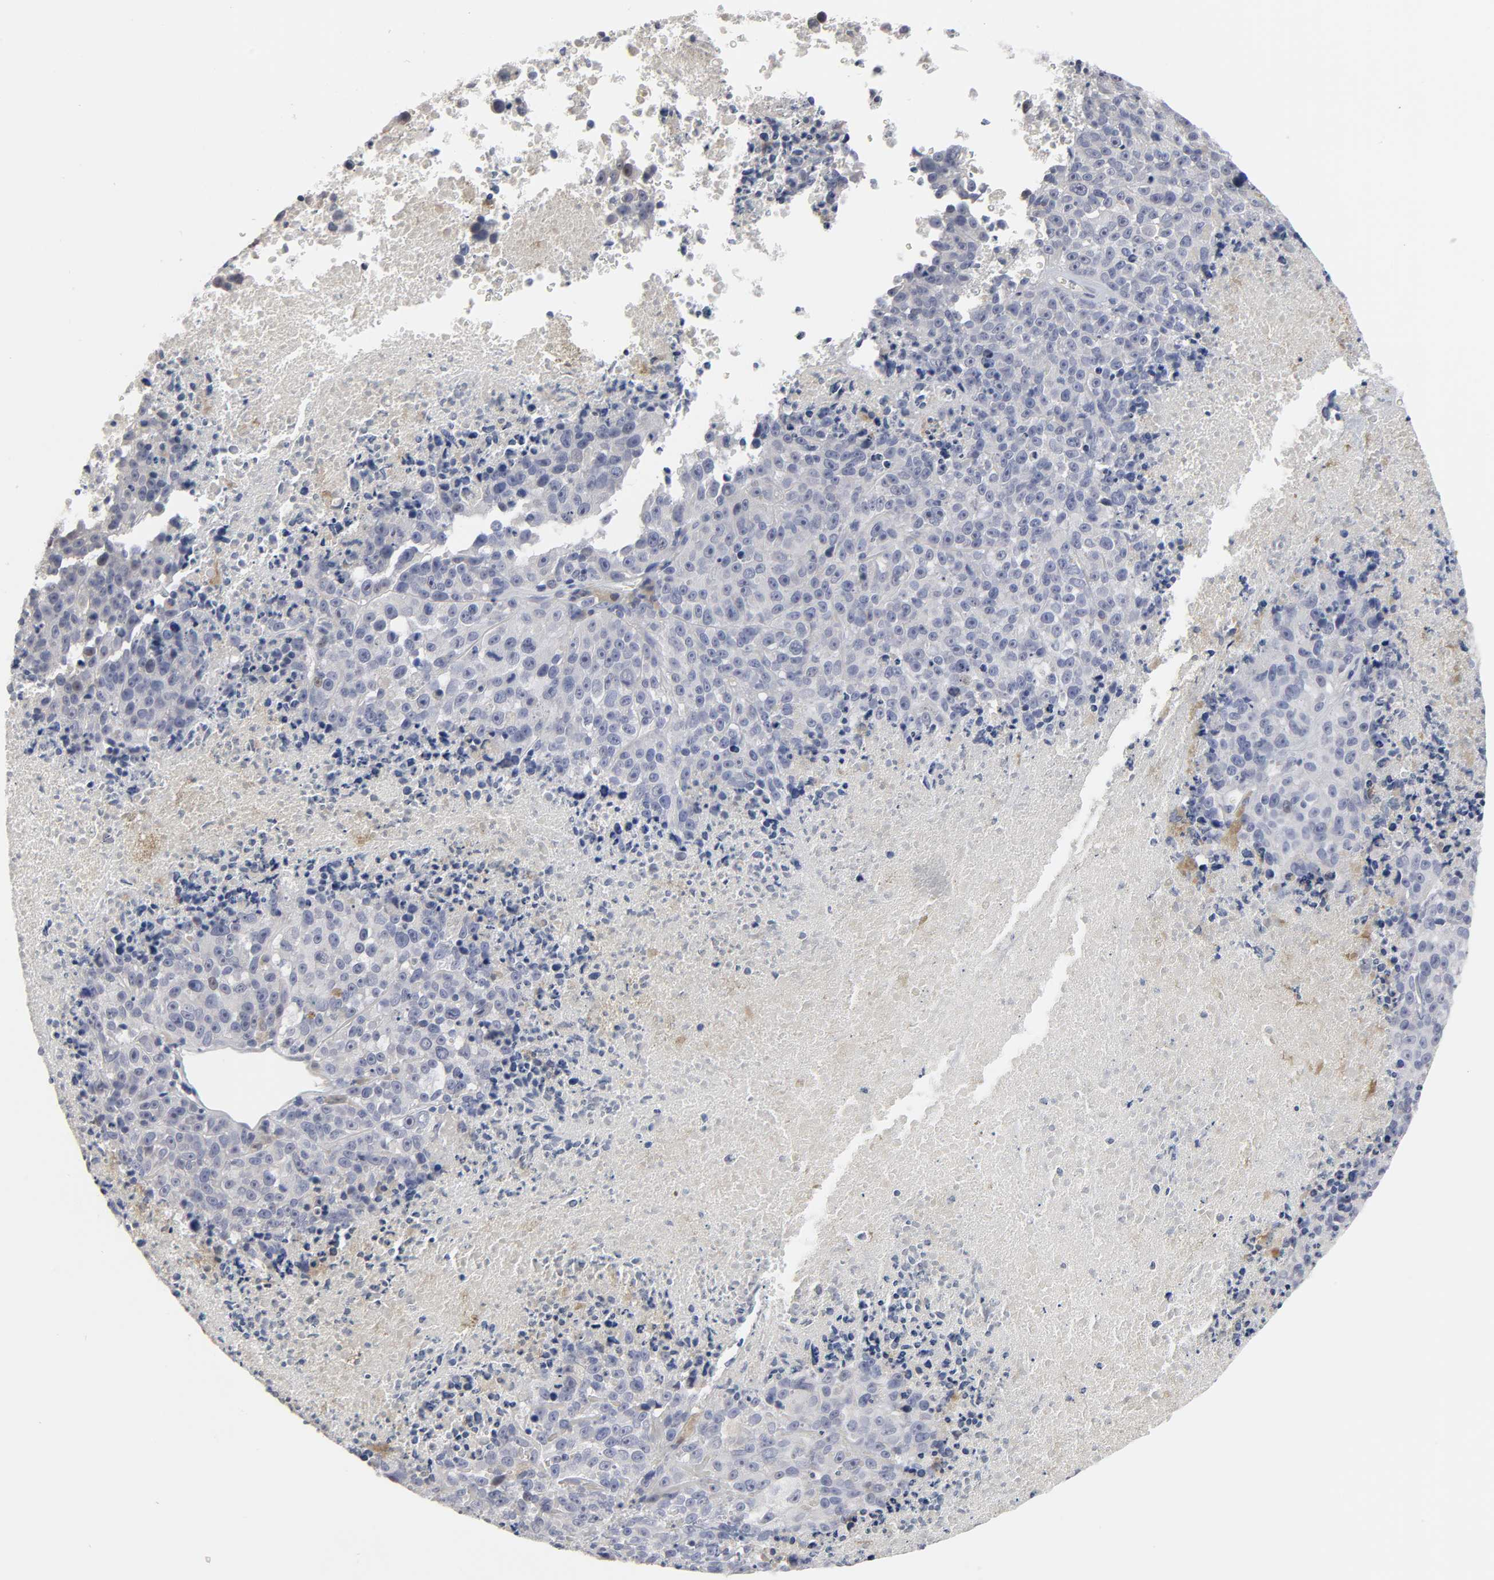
{"staining": {"intensity": "negative", "quantity": "none", "location": "none"}, "tissue": "melanoma", "cell_type": "Tumor cells", "image_type": "cancer", "snomed": [{"axis": "morphology", "description": "Malignant melanoma, Metastatic site"}, {"axis": "topography", "description": "Cerebral cortex"}], "caption": "High magnification brightfield microscopy of malignant melanoma (metastatic site) stained with DAB (brown) and counterstained with hematoxylin (blue): tumor cells show no significant expression.", "gene": "HNF4A", "patient": {"sex": "female", "age": 52}}